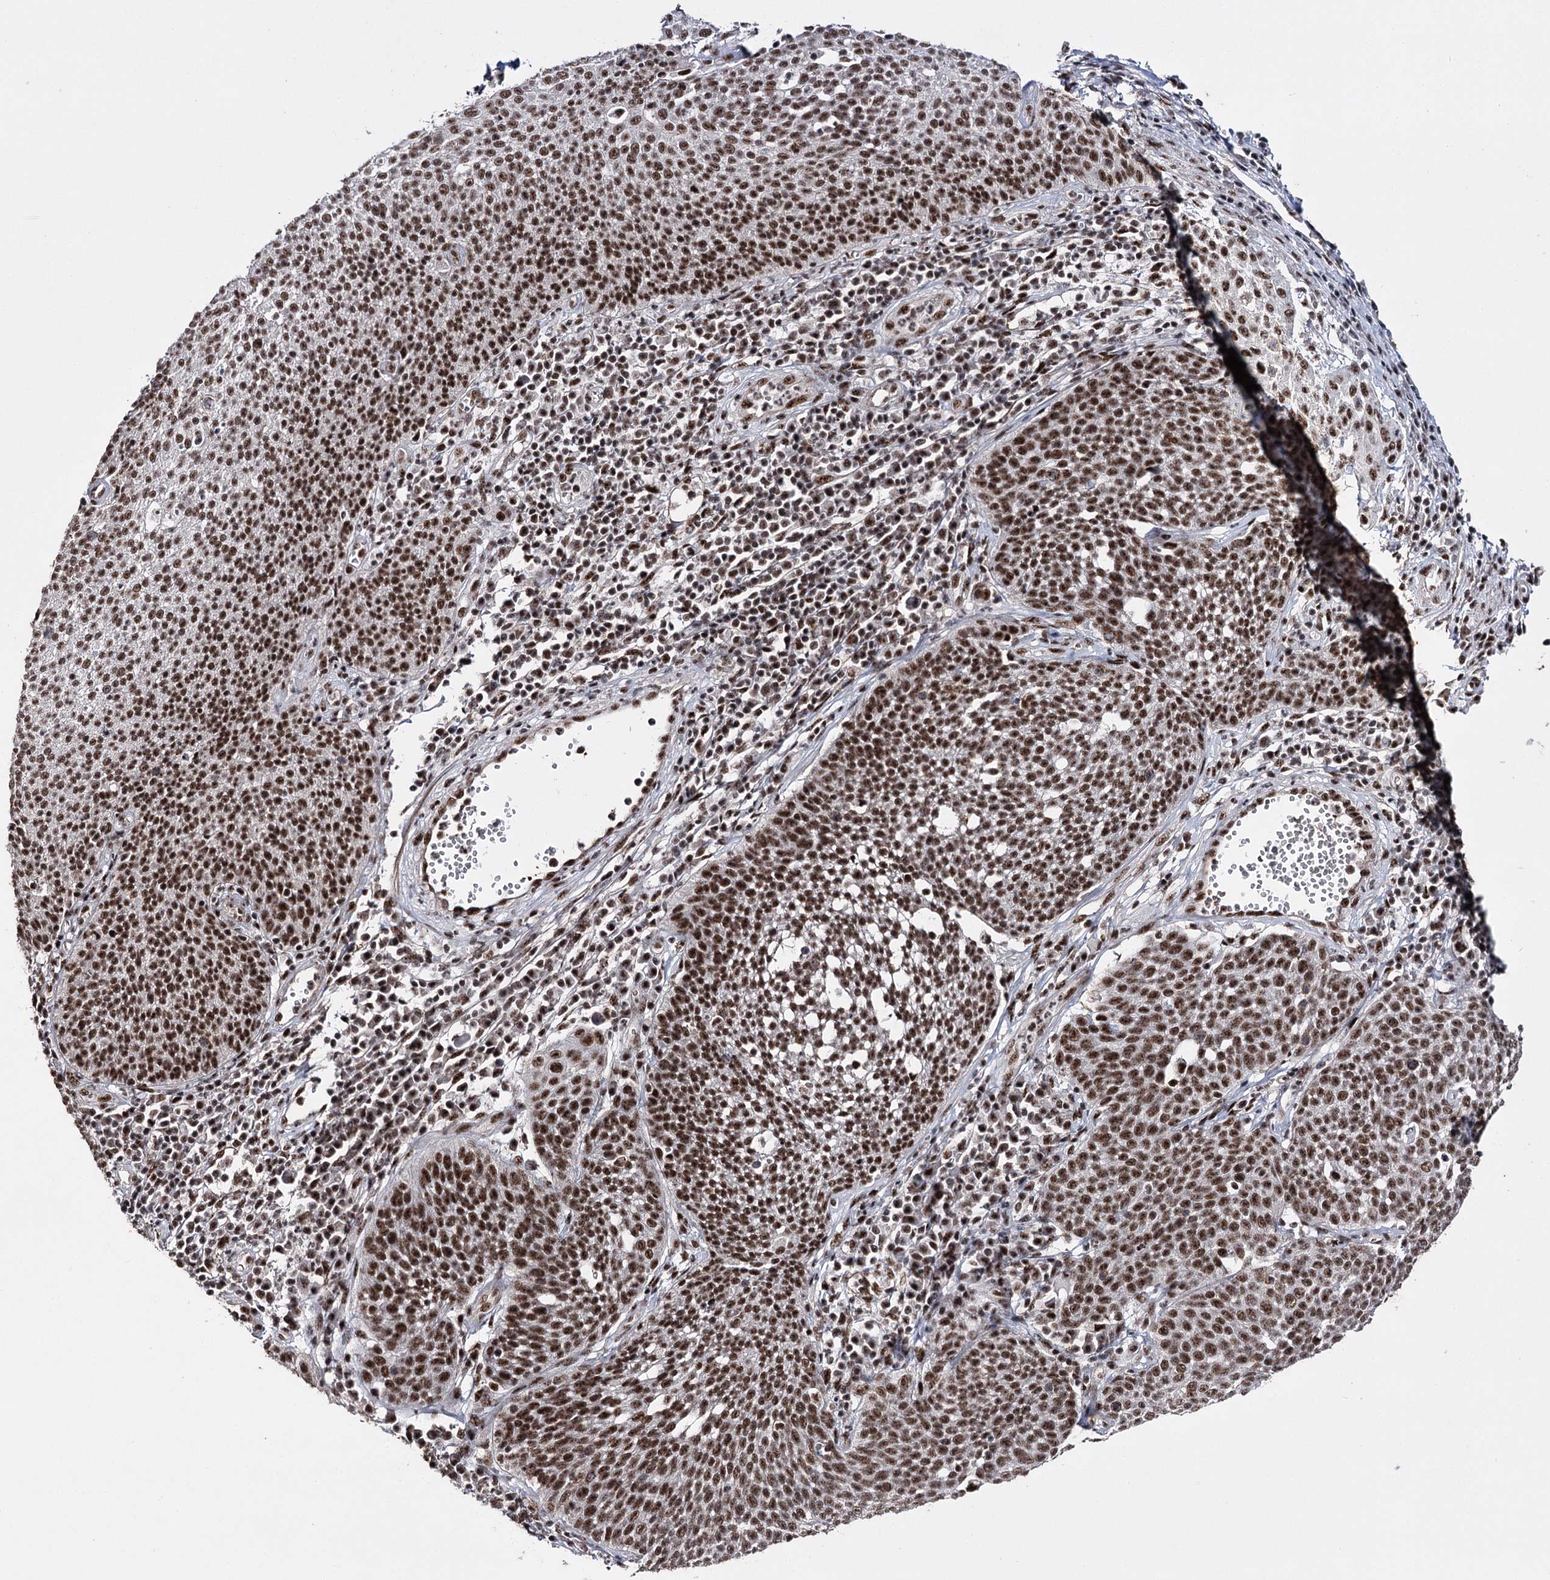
{"staining": {"intensity": "strong", "quantity": ">75%", "location": "nuclear"}, "tissue": "cervical cancer", "cell_type": "Tumor cells", "image_type": "cancer", "snomed": [{"axis": "morphology", "description": "Squamous cell carcinoma, NOS"}, {"axis": "topography", "description": "Cervix"}], "caption": "Immunohistochemical staining of cervical cancer demonstrates high levels of strong nuclear staining in about >75% of tumor cells.", "gene": "PRPF40A", "patient": {"sex": "female", "age": 34}}